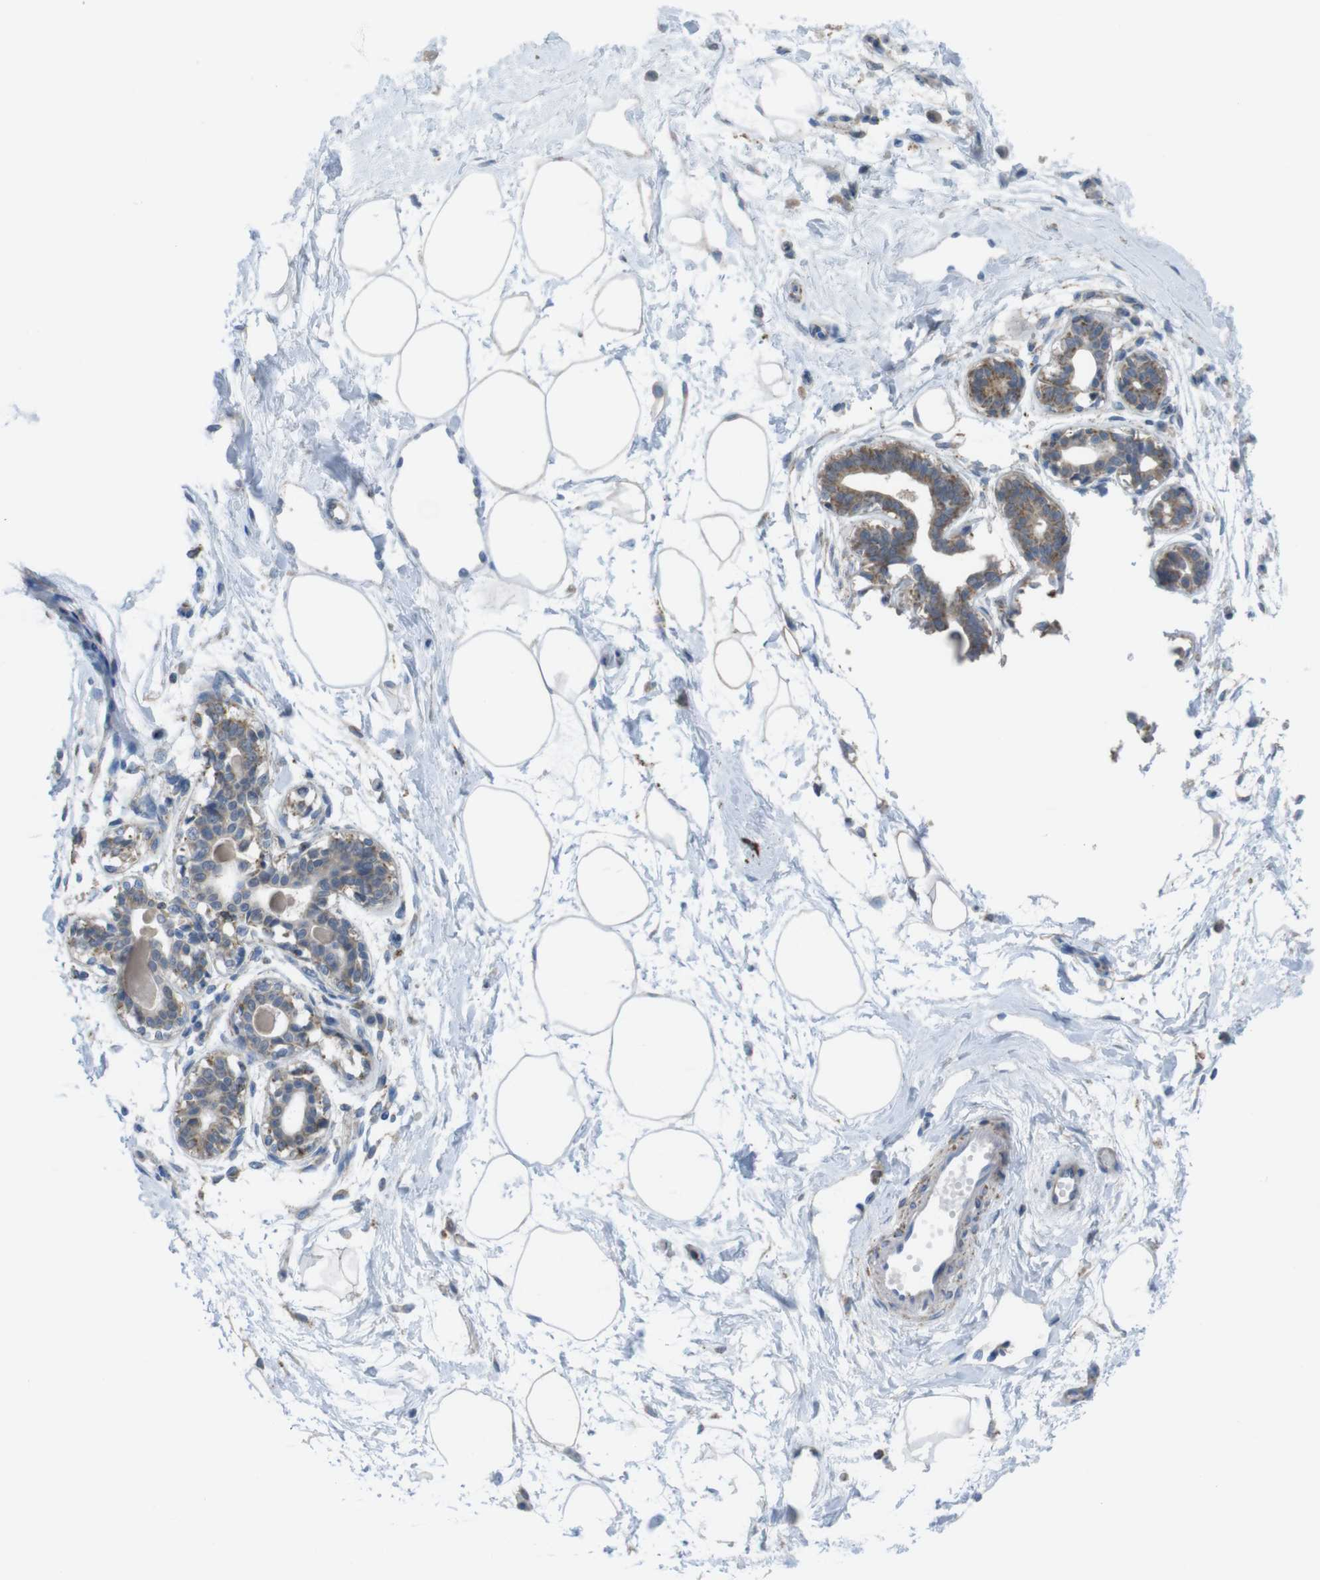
{"staining": {"intensity": "negative", "quantity": "none", "location": "none"}, "tissue": "breast", "cell_type": "Adipocytes", "image_type": "normal", "snomed": [{"axis": "morphology", "description": "Normal tissue, NOS"}, {"axis": "topography", "description": "Breast"}], "caption": "The photomicrograph exhibits no staining of adipocytes in unremarkable breast. Nuclei are stained in blue.", "gene": "GRIK1", "patient": {"sex": "female", "age": 45}}